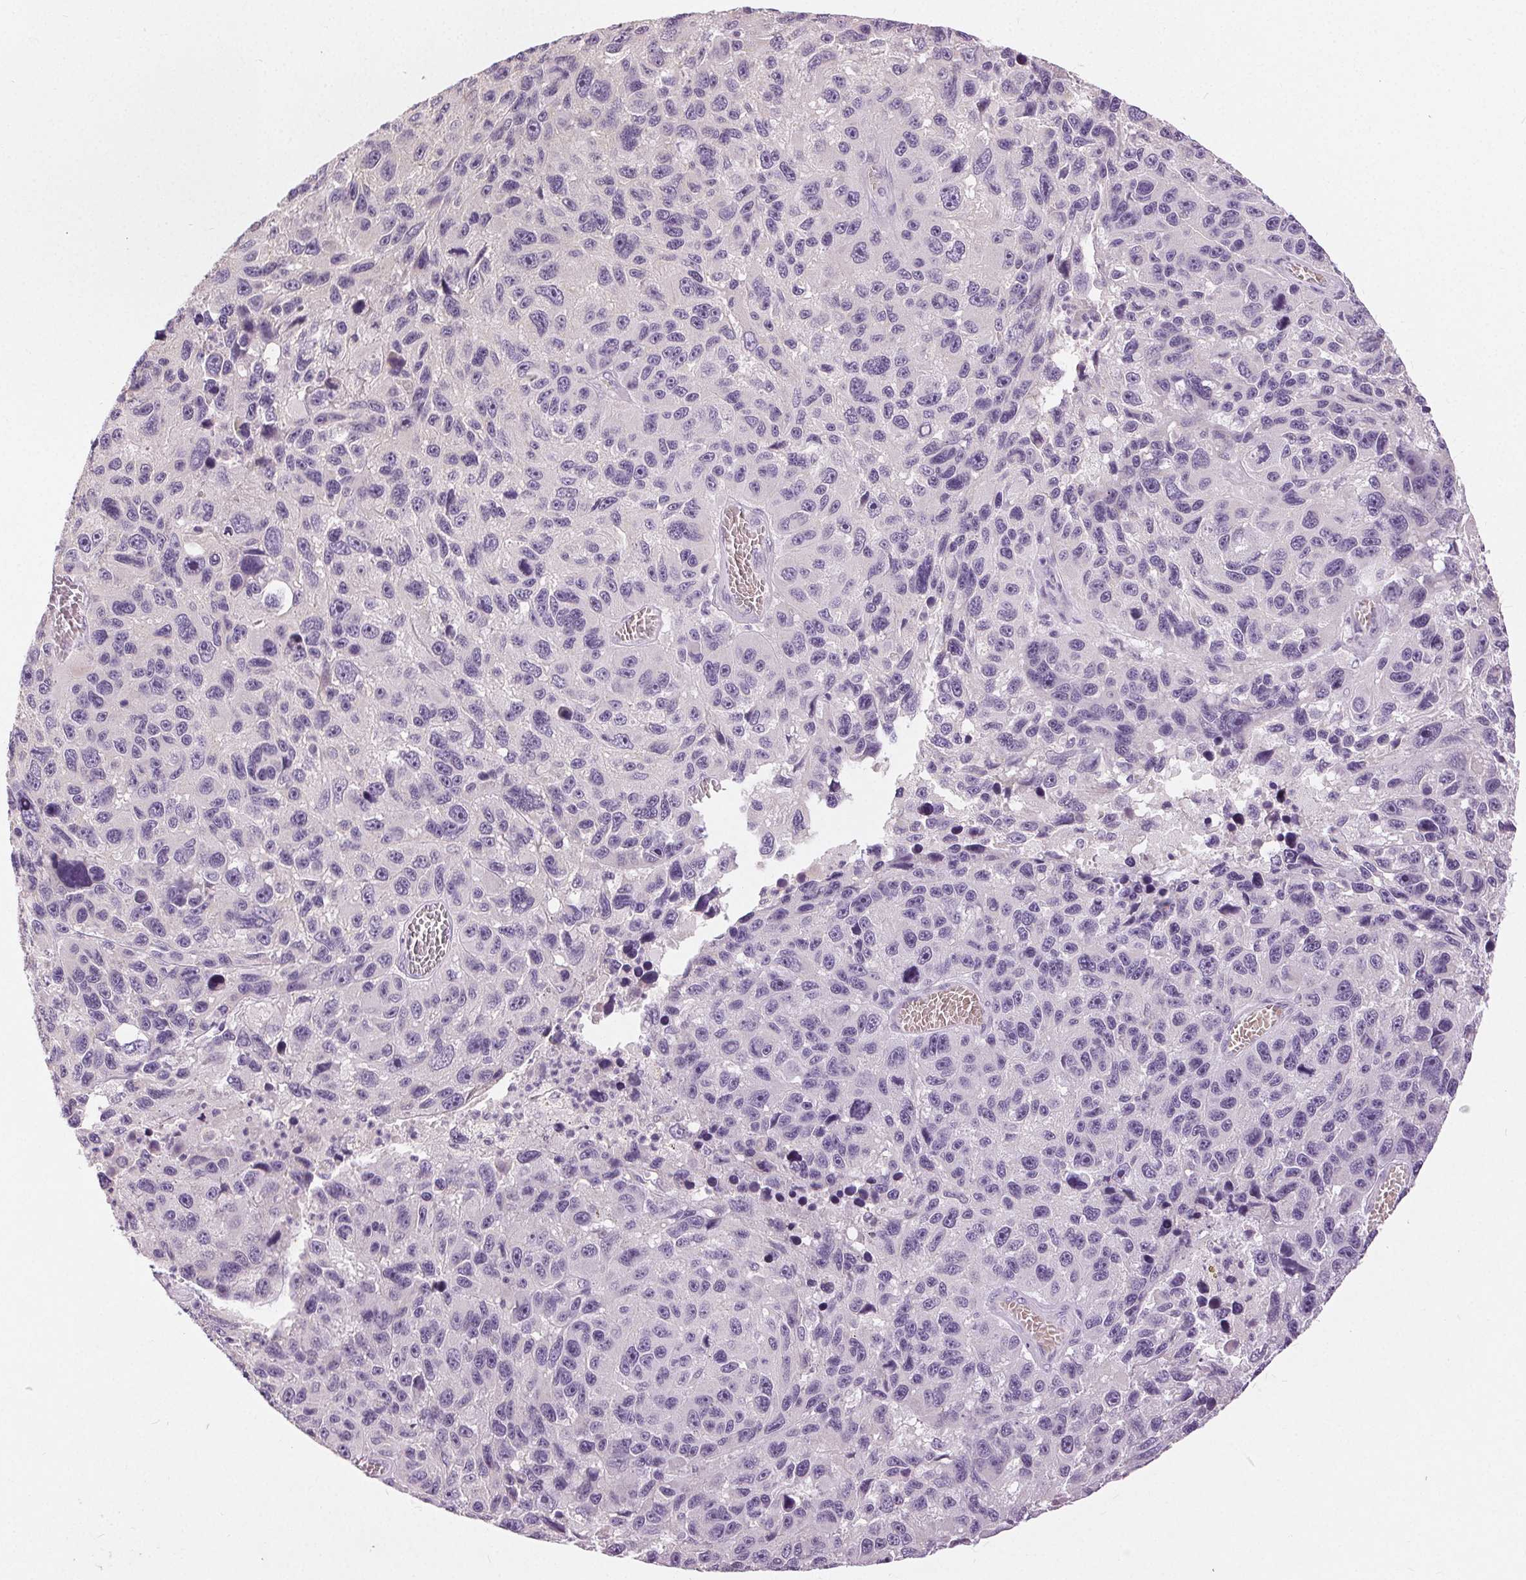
{"staining": {"intensity": "negative", "quantity": "none", "location": "none"}, "tissue": "melanoma", "cell_type": "Tumor cells", "image_type": "cancer", "snomed": [{"axis": "morphology", "description": "Malignant melanoma, NOS"}, {"axis": "topography", "description": "Skin"}], "caption": "IHC image of neoplastic tissue: melanoma stained with DAB exhibits no significant protein expression in tumor cells.", "gene": "DSG3", "patient": {"sex": "male", "age": 53}}